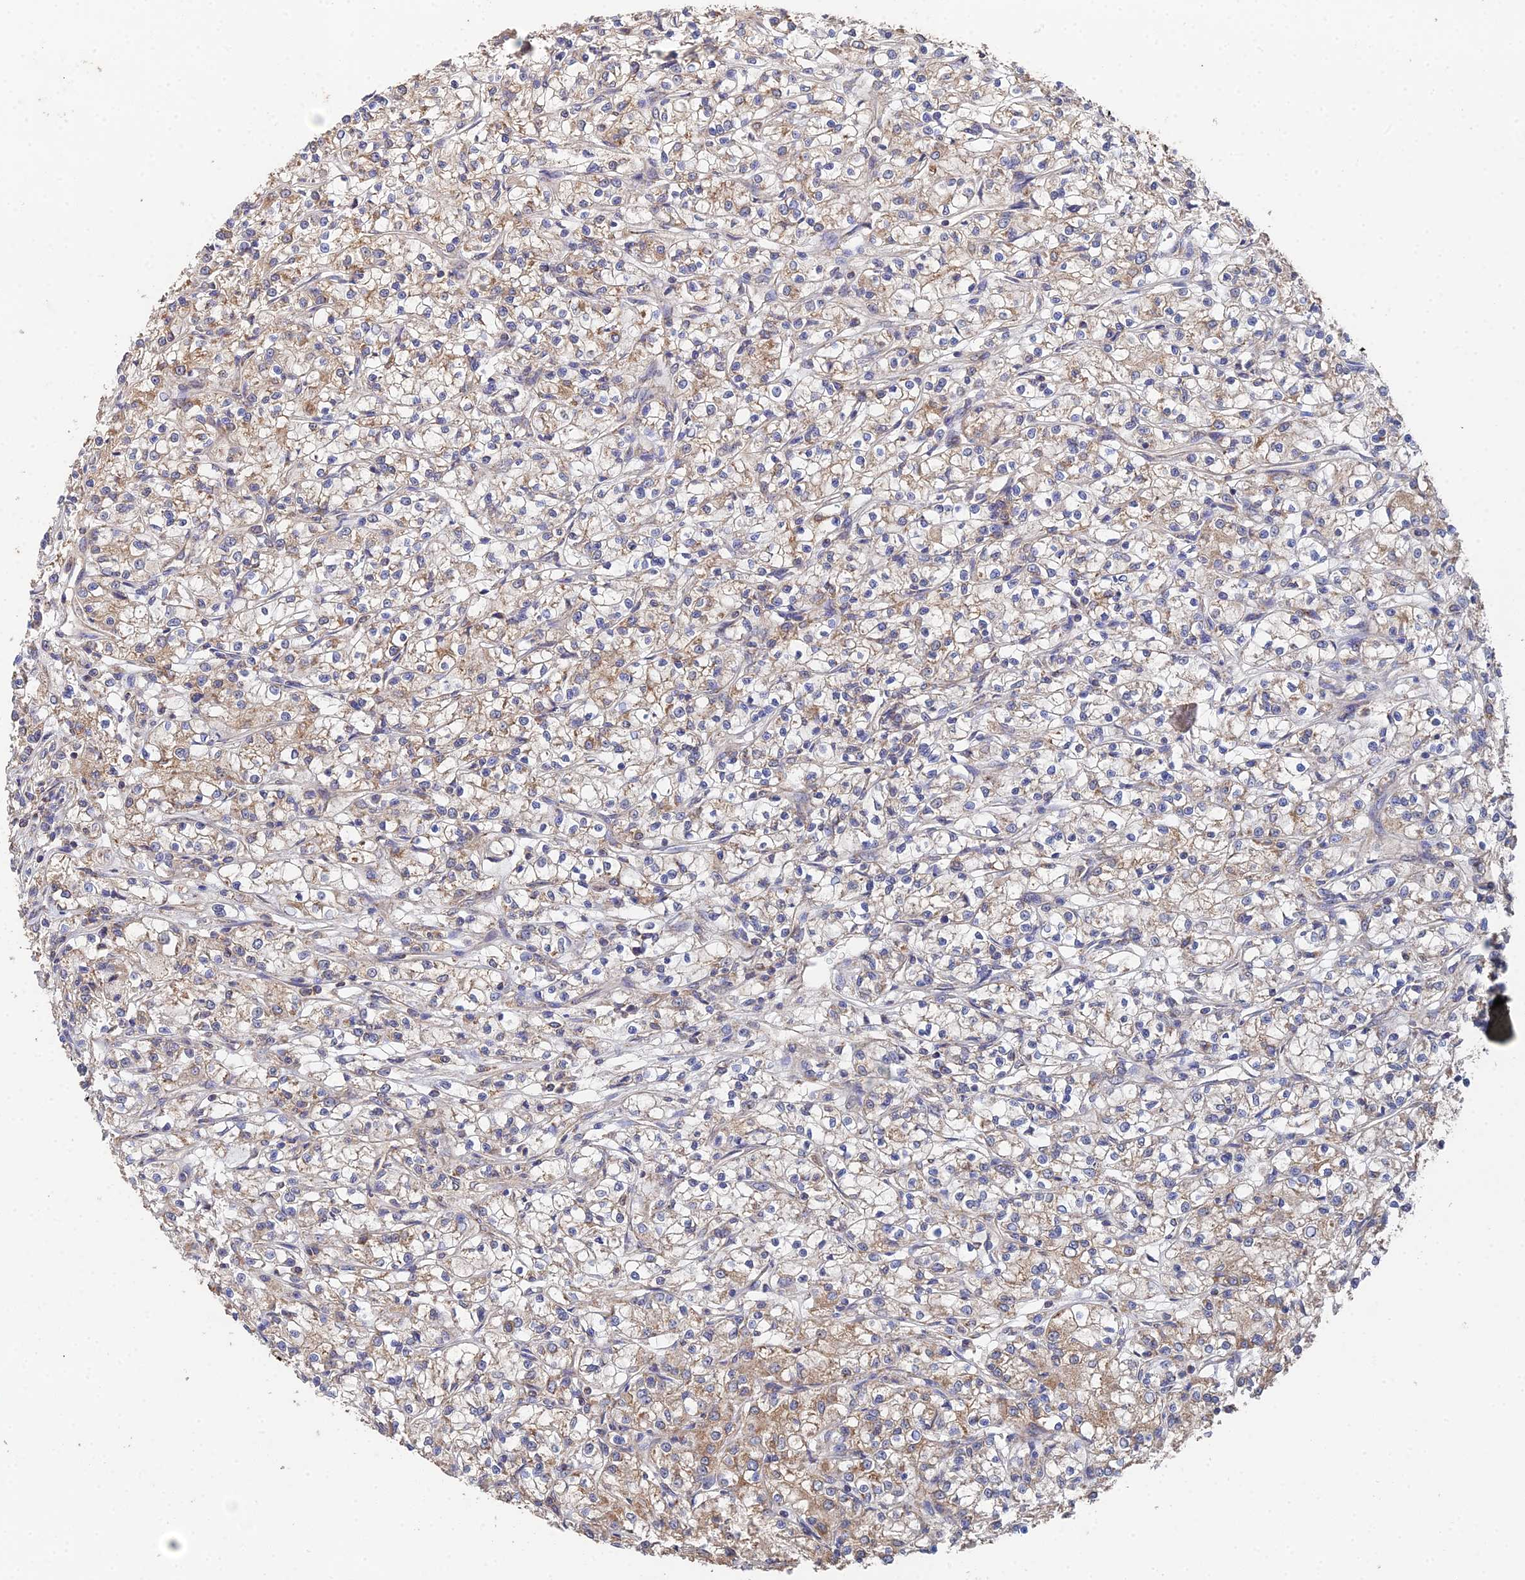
{"staining": {"intensity": "moderate", "quantity": "25%-75%", "location": "cytoplasmic/membranous"}, "tissue": "renal cancer", "cell_type": "Tumor cells", "image_type": "cancer", "snomed": [{"axis": "morphology", "description": "Adenocarcinoma, NOS"}, {"axis": "topography", "description": "Kidney"}], "caption": "About 25%-75% of tumor cells in human adenocarcinoma (renal) display moderate cytoplasmic/membranous protein expression as visualized by brown immunohistochemical staining.", "gene": "SPANXN4", "patient": {"sex": "female", "age": 59}}